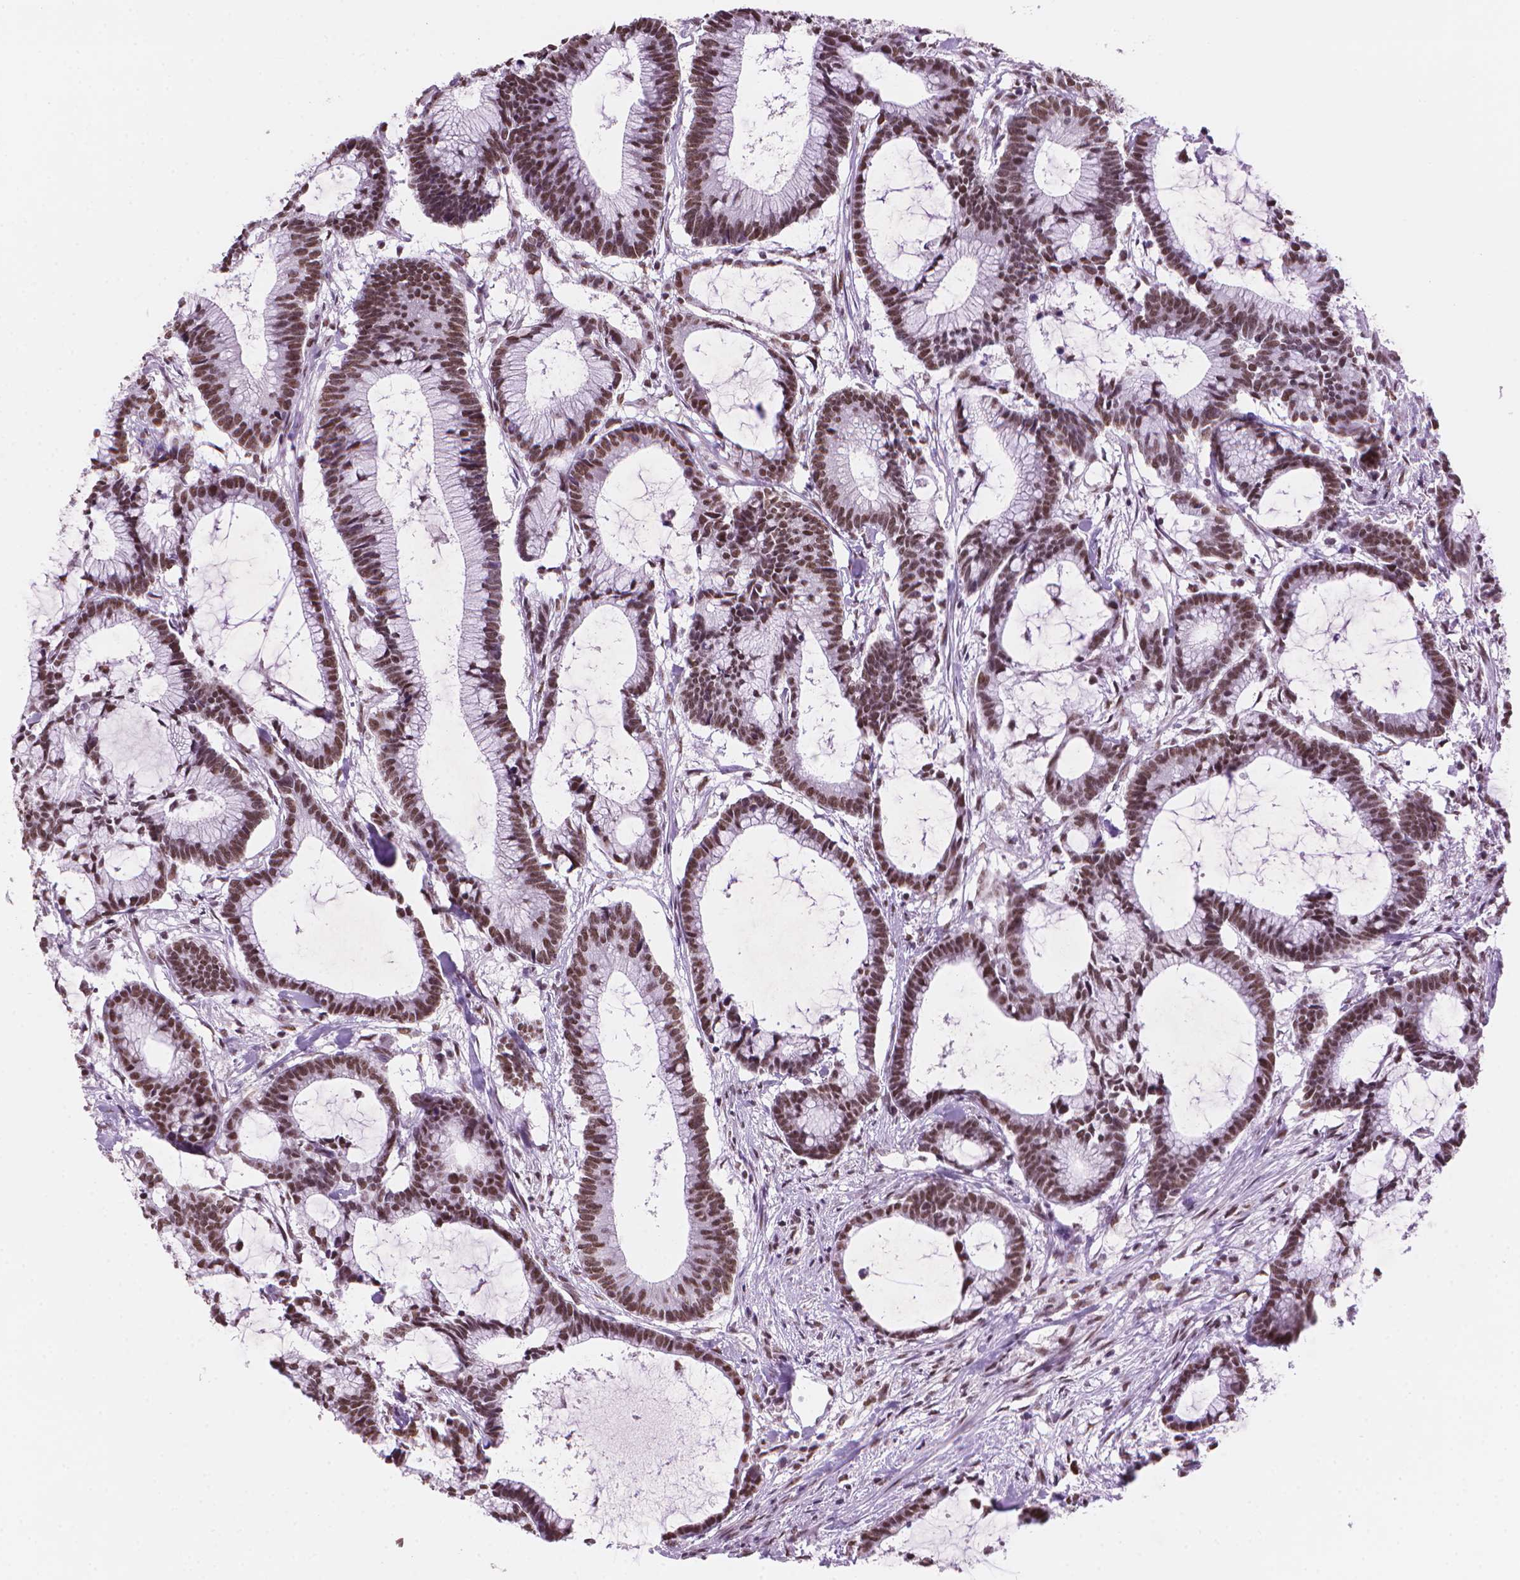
{"staining": {"intensity": "moderate", "quantity": ">75%", "location": "nuclear"}, "tissue": "colorectal cancer", "cell_type": "Tumor cells", "image_type": "cancer", "snomed": [{"axis": "morphology", "description": "Adenocarcinoma, NOS"}, {"axis": "topography", "description": "Colon"}], "caption": "Tumor cells exhibit medium levels of moderate nuclear staining in approximately >75% of cells in colorectal cancer (adenocarcinoma). Using DAB (3,3'-diaminobenzidine) (brown) and hematoxylin (blue) stains, captured at high magnification using brightfield microscopy.", "gene": "RPA4", "patient": {"sex": "female", "age": 78}}